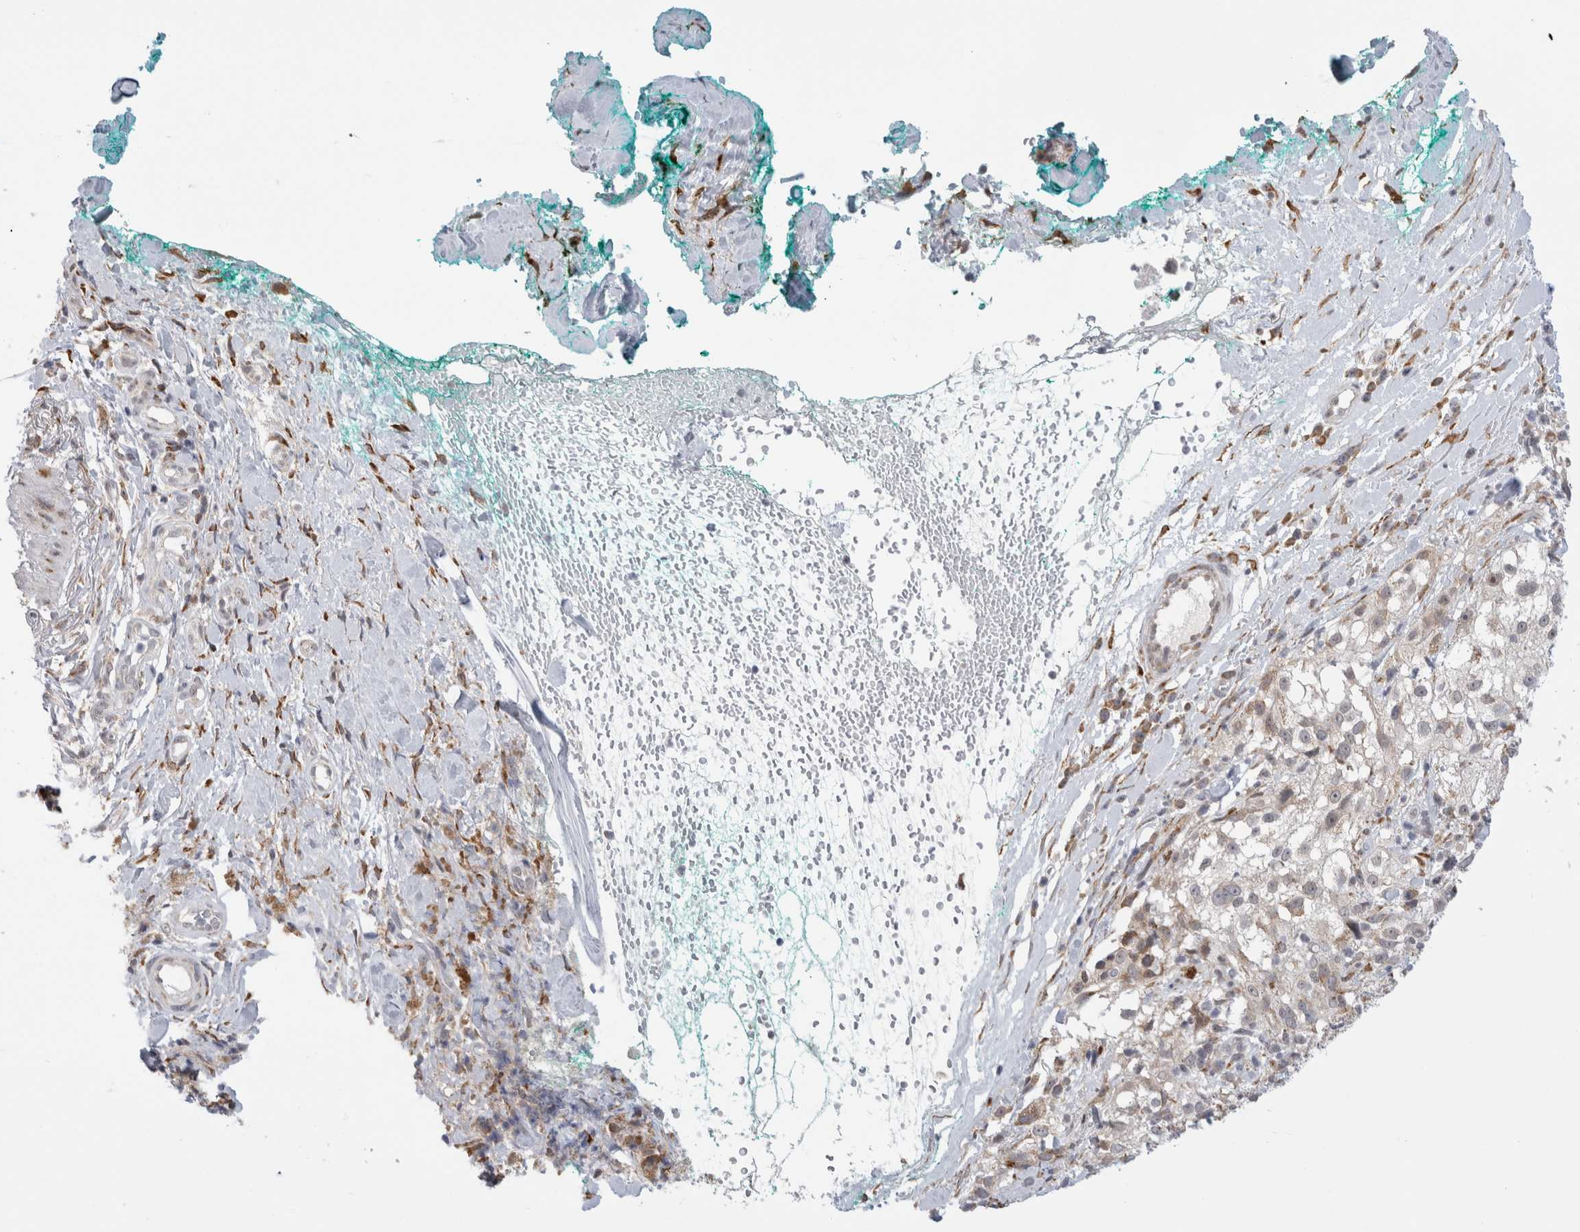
{"staining": {"intensity": "weak", "quantity": "25%-75%", "location": "cytoplasmic/membranous"}, "tissue": "melanoma", "cell_type": "Tumor cells", "image_type": "cancer", "snomed": [{"axis": "morphology", "description": "Necrosis, NOS"}, {"axis": "morphology", "description": "Malignant melanoma, NOS"}, {"axis": "topography", "description": "Skin"}], "caption": "Brown immunohistochemical staining in melanoma demonstrates weak cytoplasmic/membranous expression in approximately 25%-75% of tumor cells. (Stains: DAB in brown, nuclei in blue, Microscopy: brightfield microscopy at high magnification).", "gene": "TRMT1L", "patient": {"sex": "female", "age": 87}}